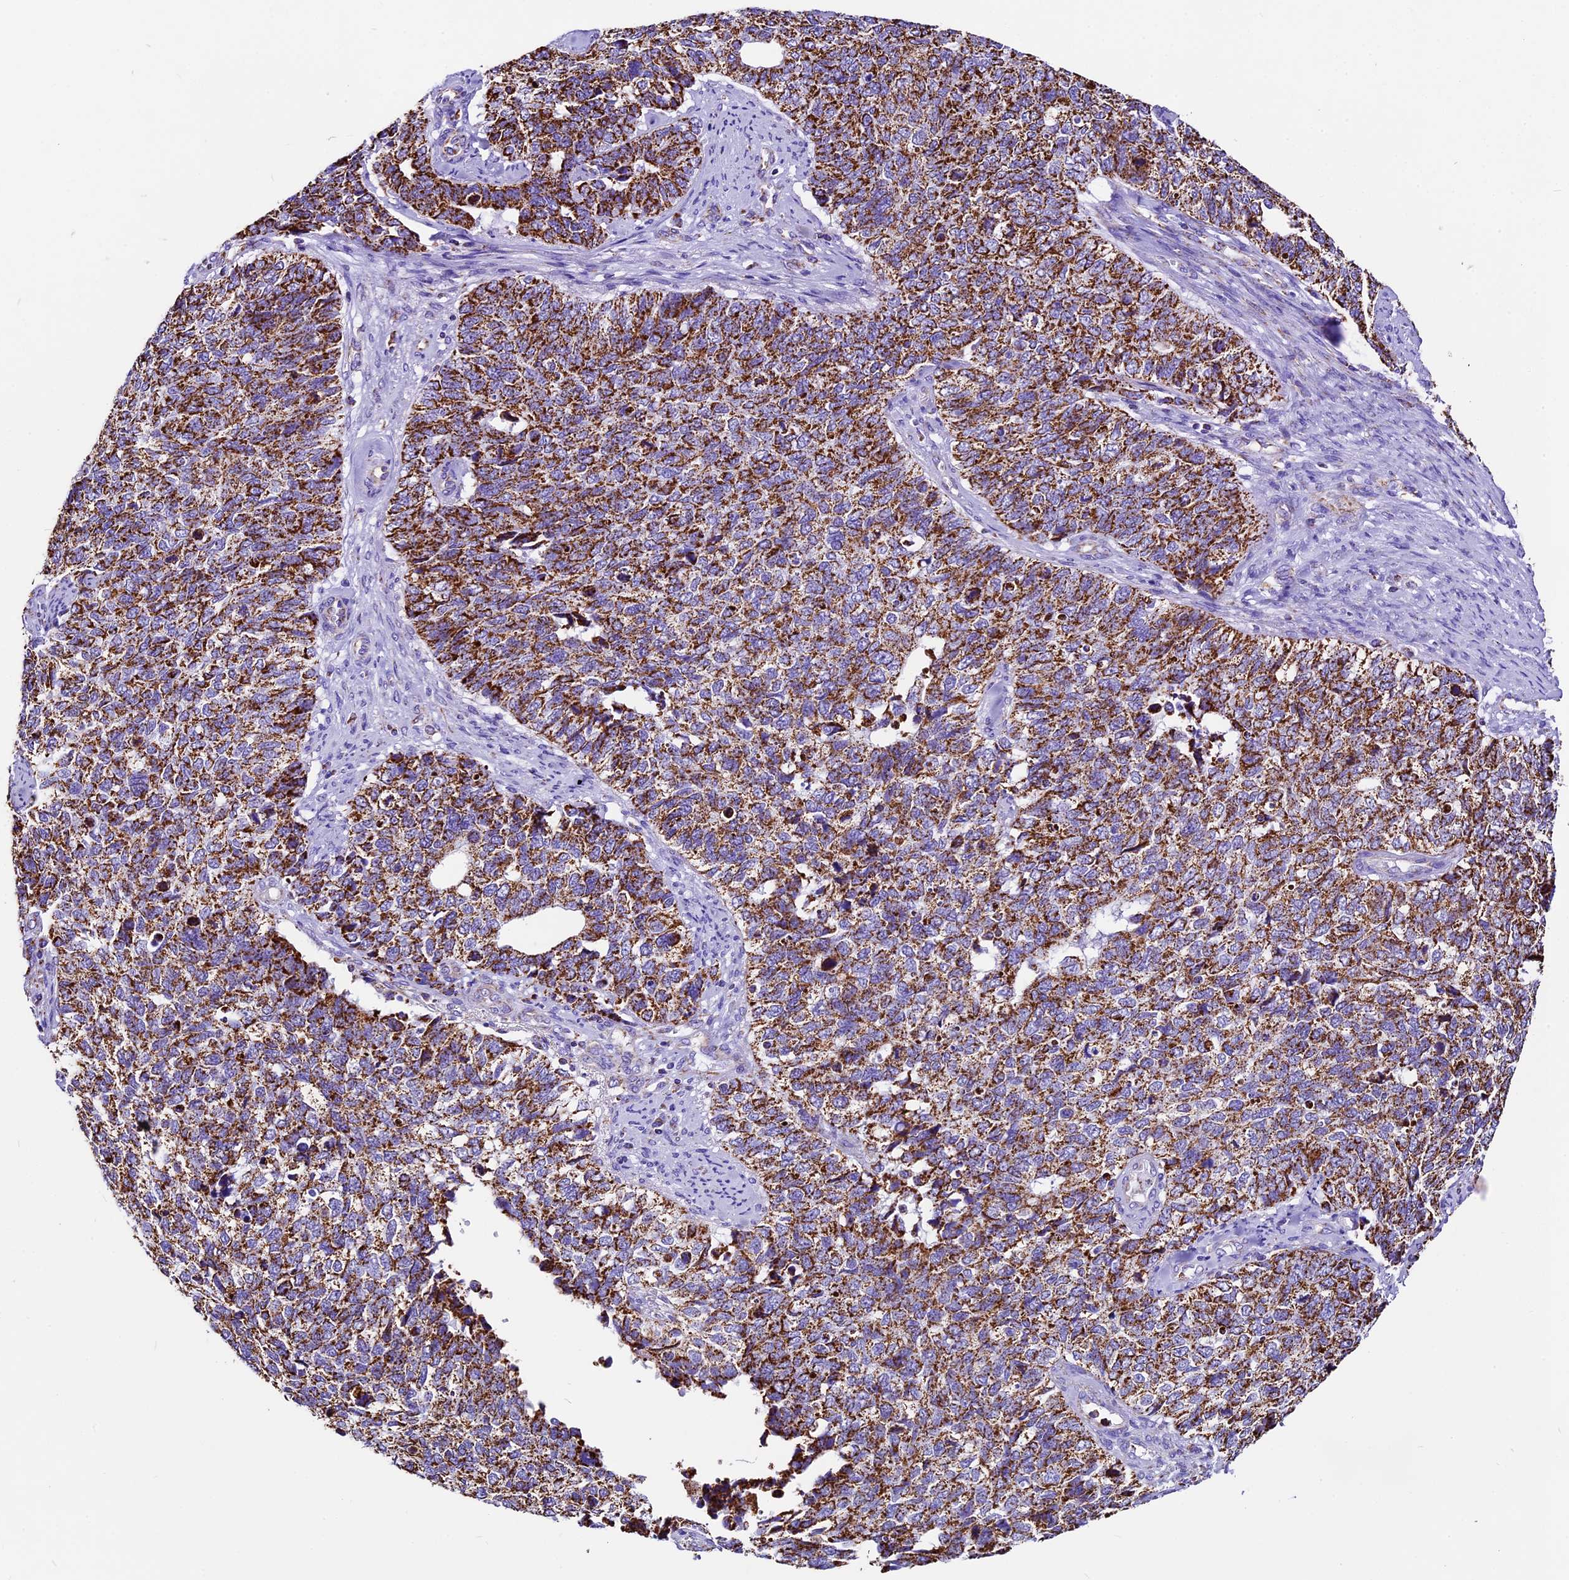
{"staining": {"intensity": "strong", "quantity": ">75%", "location": "cytoplasmic/membranous"}, "tissue": "cervical cancer", "cell_type": "Tumor cells", "image_type": "cancer", "snomed": [{"axis": "morphology", "description": "Squamous cell carcinoma, NOS"}, {"axis": "topography", "description": "Cervix"}], "caption": "There is high levels of strong cytoplasmic/membranous staining in tumor cells of cervical cancer (squamous cell carcinoma), as demonstrated by immunohistochemical staining (brown color).", "gene": "DCAF5", "patient": {"sex": "female", "age": 63}}